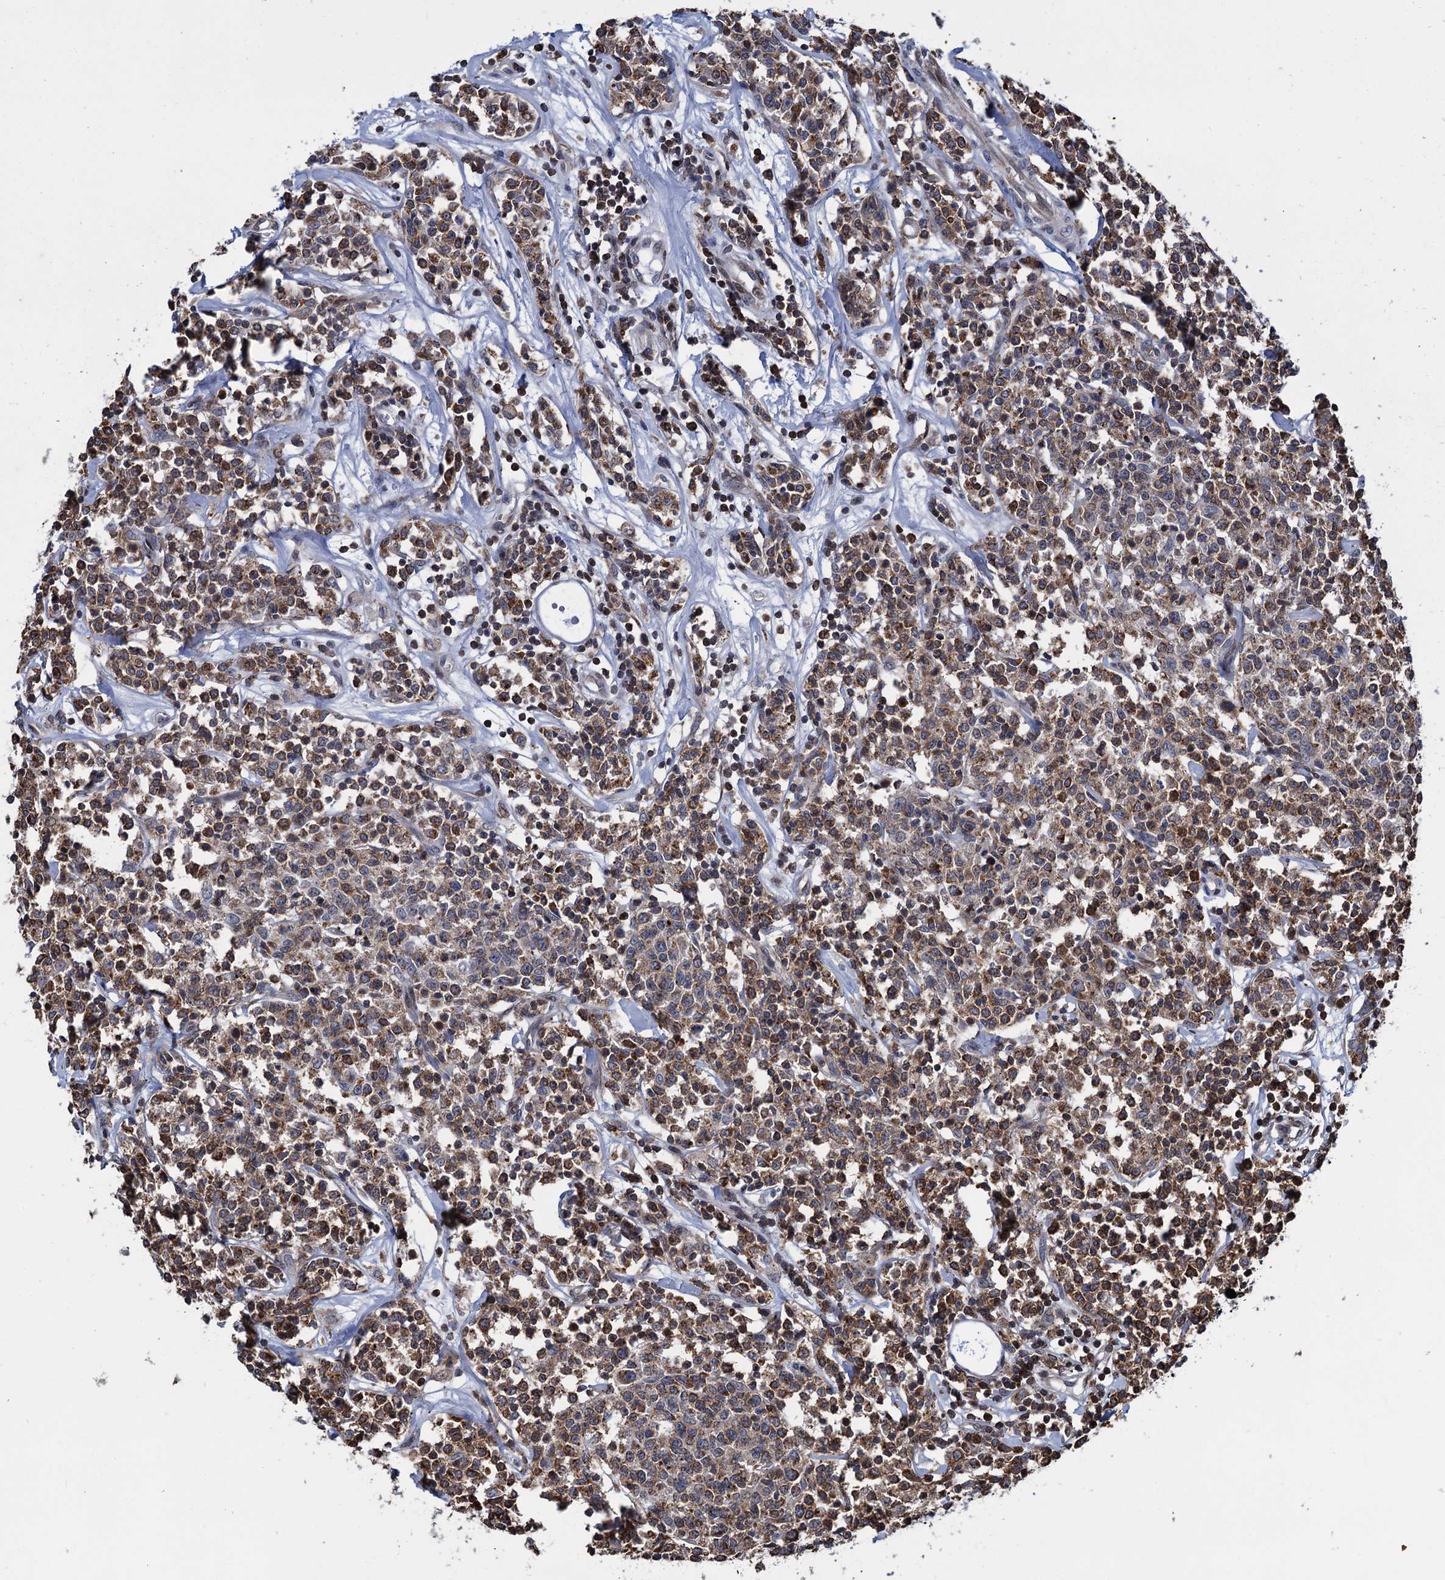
{"staining": {"intensity": "moderate", "quantity": "25%-75%", "location": "cytoplasmic/membranous"}, "tissue": "lymphoma", "cell_type": "Tumor cells", "image_type": "cancer", "snomed": [{"axis": "morphology", "description": "Malignant lymphoma, non-Hodgkin's type, Low grade"}, {"axis": "topography", "description": "Small intestine"}], "caption": "Moderate cytoplasmic/membranous expression is identified in about 25%-75% of tumor cells in malignant lymphoma, non-Hodgkin's type (low-grade).", "gene": "CCDC102A", "patient": {"sex": "female", "age": 59}}